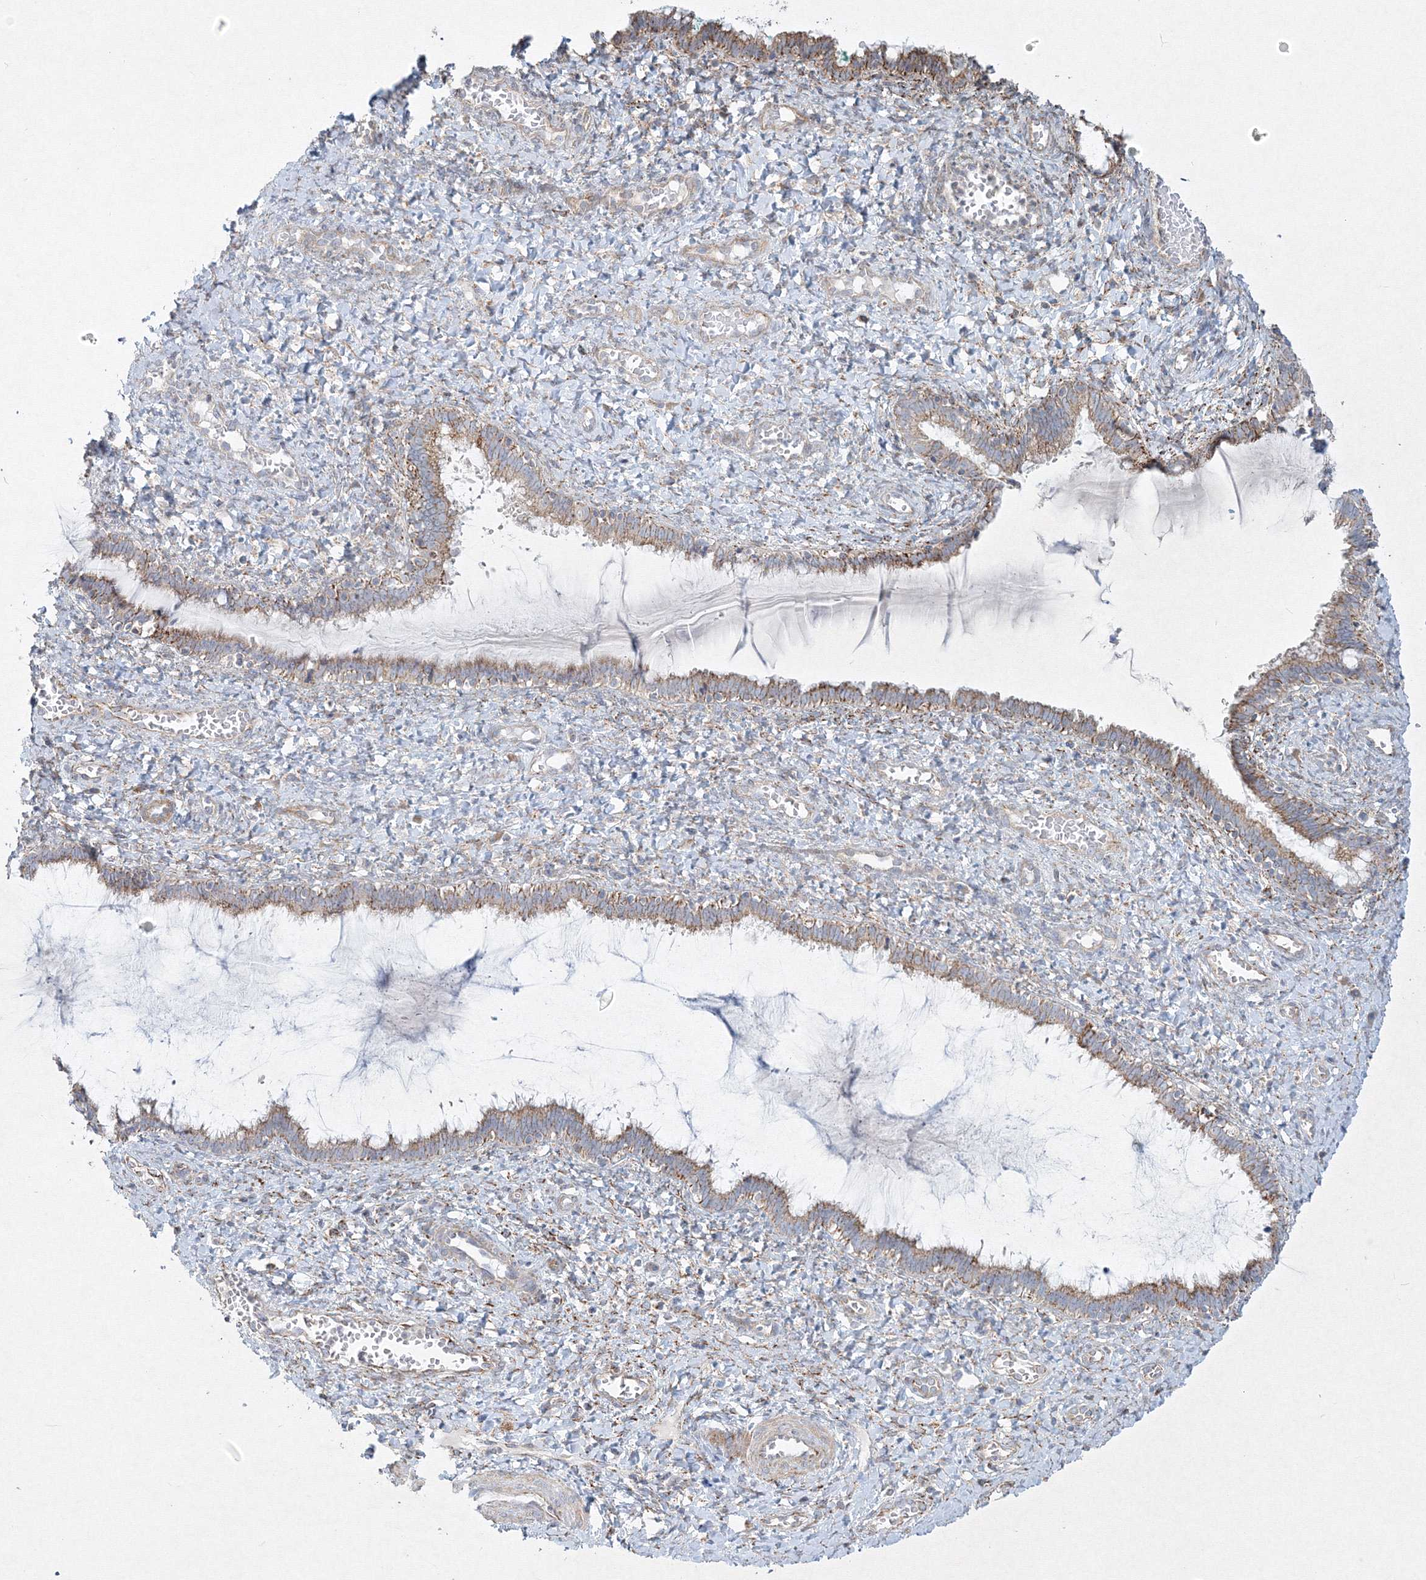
{"staining": {"intensity": "moderate", "quantity": "25%-75%", "location": "cytoplasmic/membranous"}, "tissue": "cervix", "cell_type": "Glandular cells", "image_type": "normal", "snomed": [{"axis": "morphology", "description": "Normal tissue, NOS"}, {"axis": "morphology", "description": "Adenocarcinoma, NOS"}, {"axis": "topography", "description": "Cervix"}], "caption": "Immunohistochemistry of normal human cervix shows medium levels of moderate cytoplasmic/membranous staining in about 25%-75% of glandular cells.", "gene": "WDR49", "patient": {"sex": "female", "age": 29}}